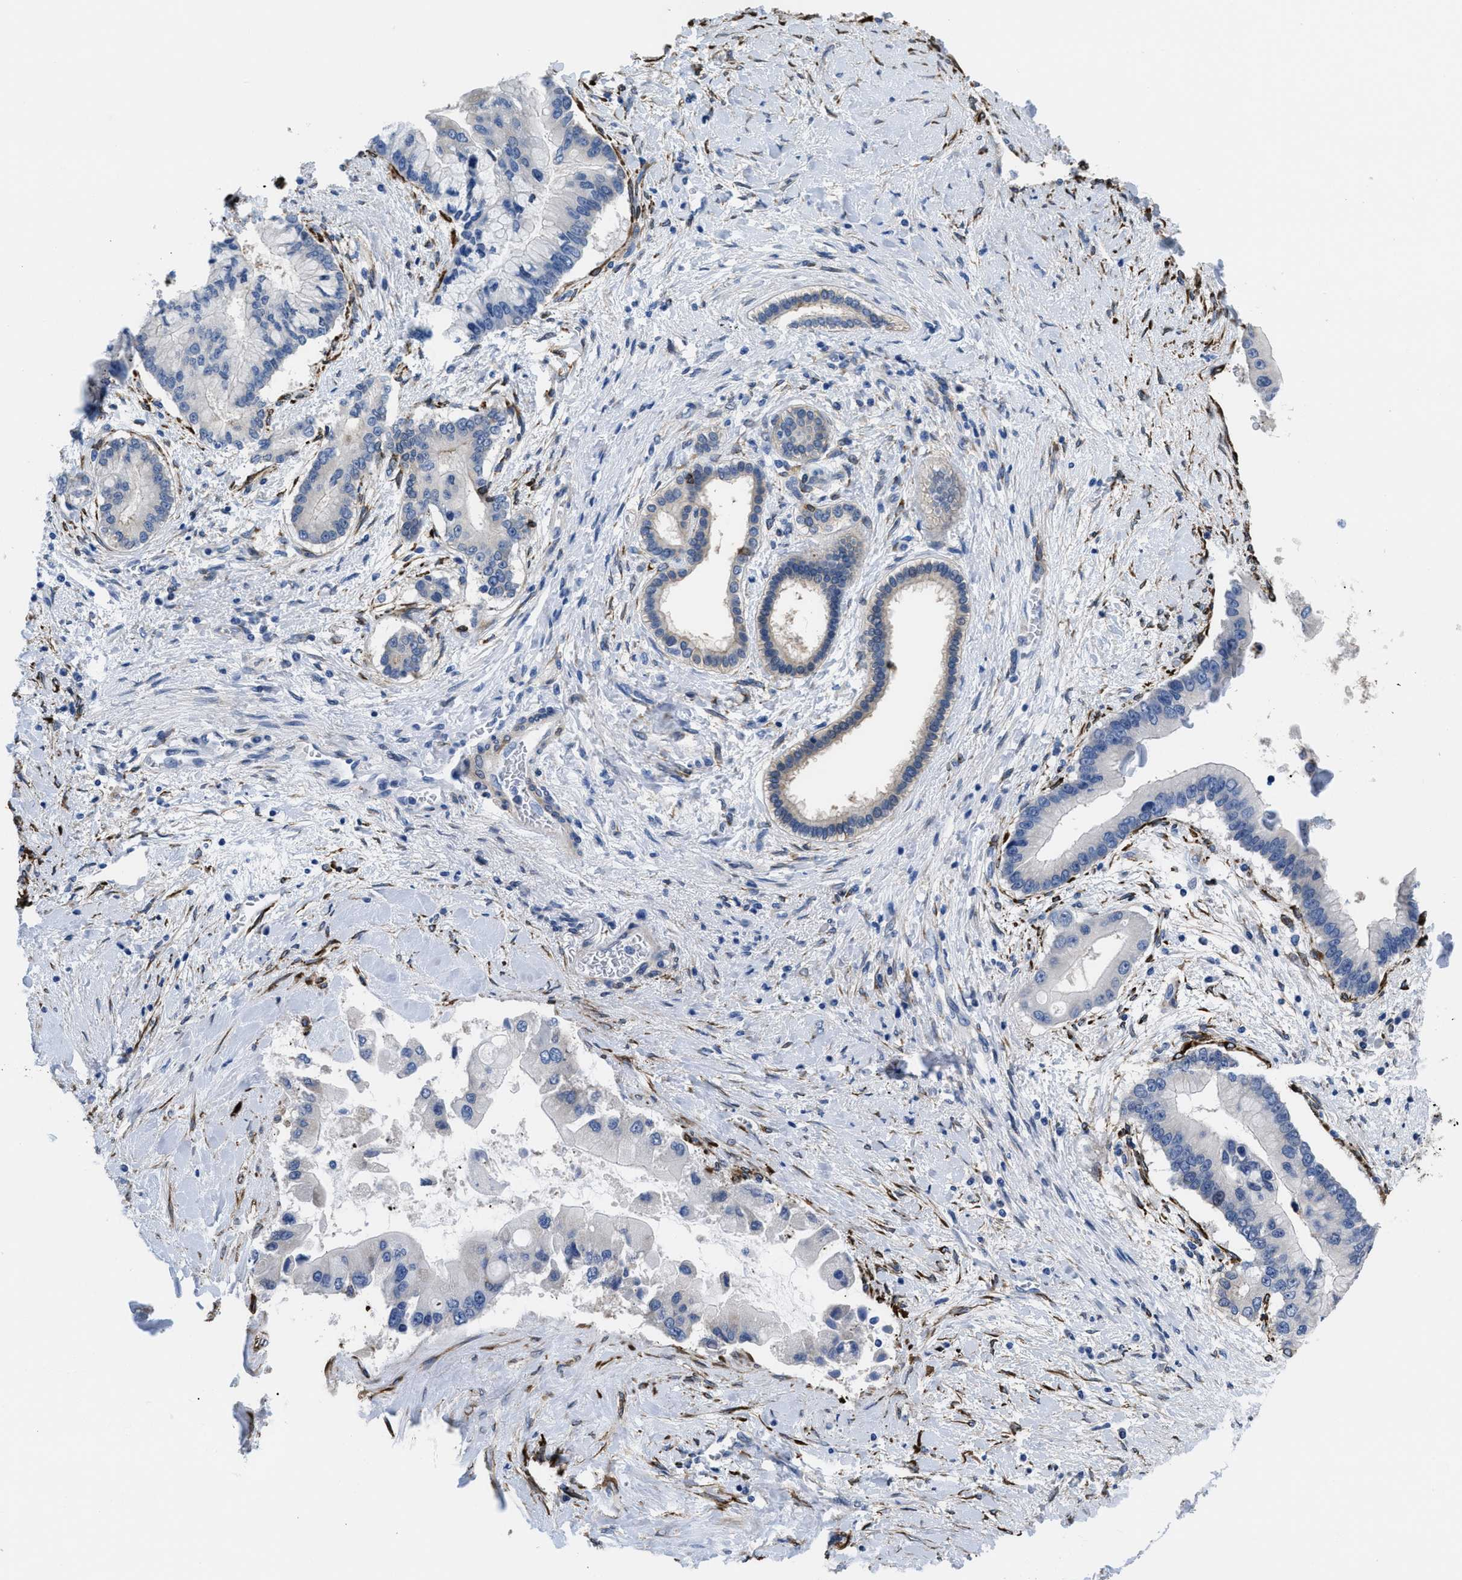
{"staining": {"intensity": "negative", "quantity": "none", "location": "none"}, "tissue": "liver cancer", "cell_type": "Tumor cells", "image_type": "cancer", "snomed": [{"axis": "morphology", "description": "Cholangiocarcinoma"}, {"axis": "topography", "description": "Liver"}], "caption": "DAB immunohistochemical staining of liver cholangiocarcinoma exhibits no significant positivity in tumor cells.", "gene": "SQLE", "patient": {"sex": "male", "age": 50}}